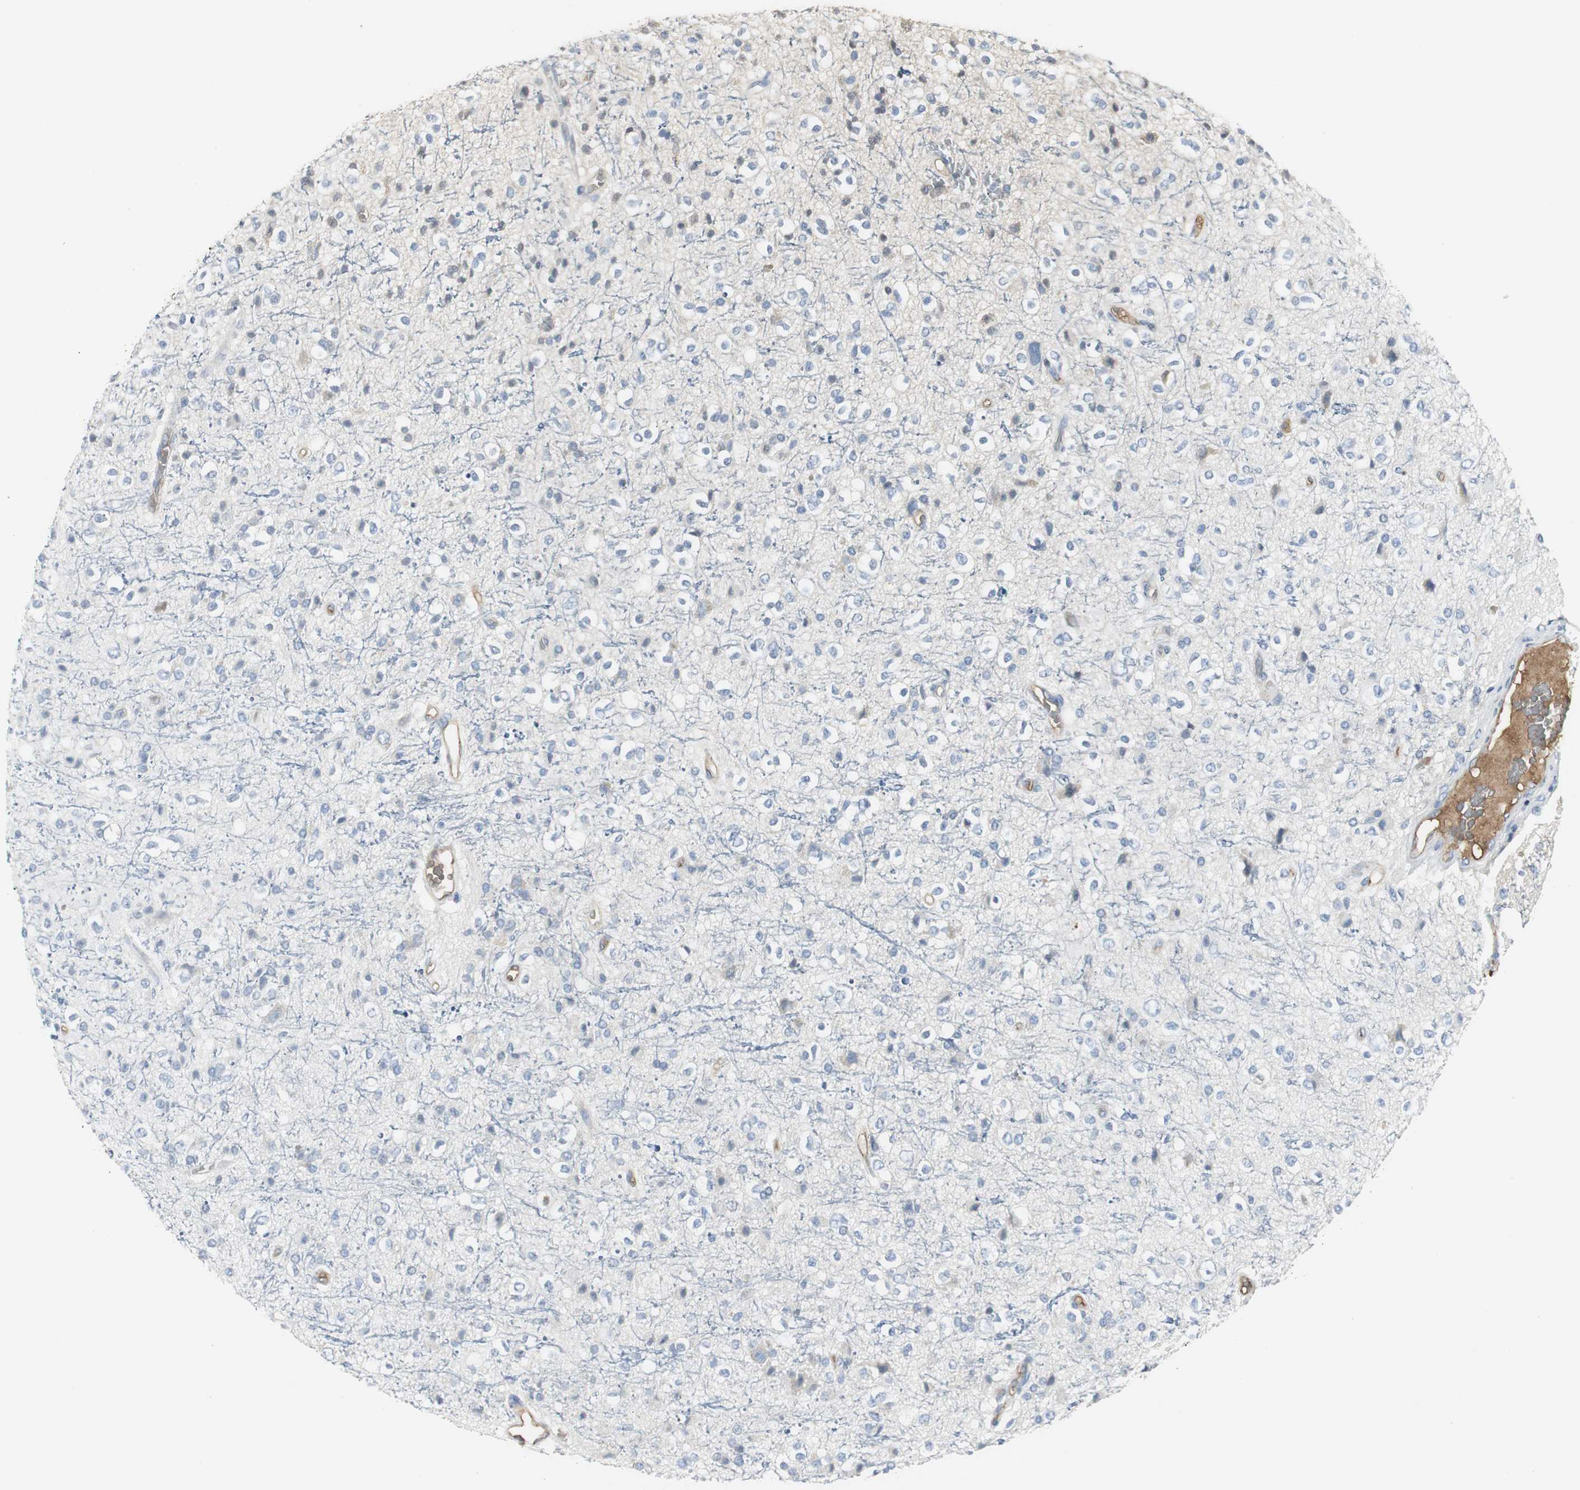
{"staining": {"intensity": "negative", "quantity": "none", "location": "none"}, "tissue": "glioma", "cell_type": "Tumor cells", "image_type": "cancer", "snomed": [{"axis": "morphology", "description": "Glioma, malignant, High grade"}, {"axis": "topography", "description": "Brain"}], "caption": "Immunohistochemistry (IHC) histopathology image of glioma stained for a protein (brown), which displays no staining in tumor cells.", "gene": "IGHA1", "patient": {"sex": "male", "age": 47}}